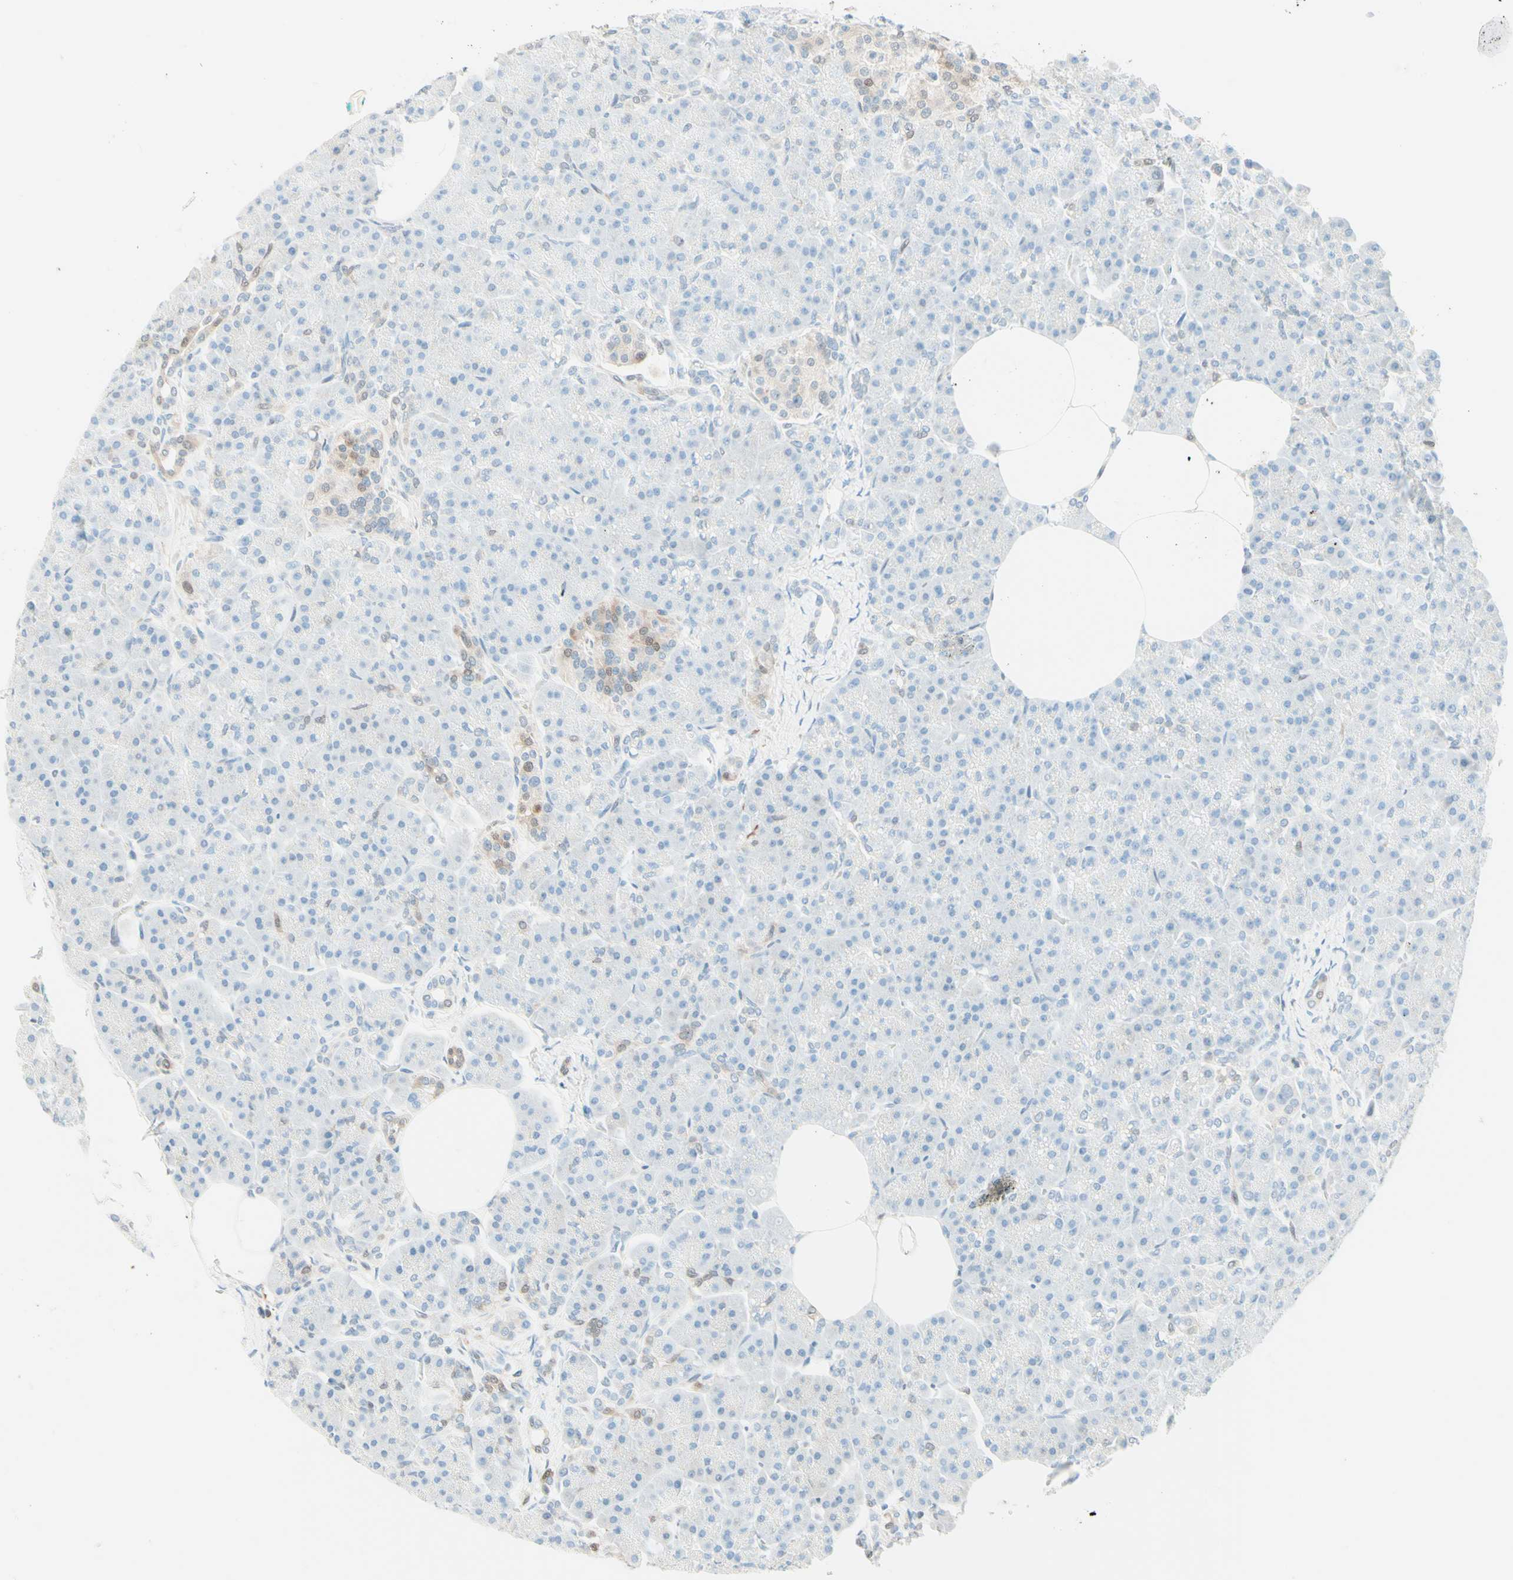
{"staining": {"intensity": "weak", "quantity": "<25%", "location": "cytoplasmic/membranous"}, "tissue": "pancreas", "cell_type": "Exocrine glandular cells", "image_type": "normal", "snomed": [{"axis": "morphology", "description": "Normal tissue, NOS"}, {"axis": "topography", "description": "Pancreas"}], "caption": "Photomicrograph shows no significant protein positivity in exocrine glandular cells of normal pancreas. The staining was performed using DAB (3,3'-diaminobenzidine) to visualize the protein expression in brown, while the nuclei were stained in blue with hematoxylin (Magnification: 20x).", "gene": "UPK3B", "patient": {"sex": "female", "age": 70}}